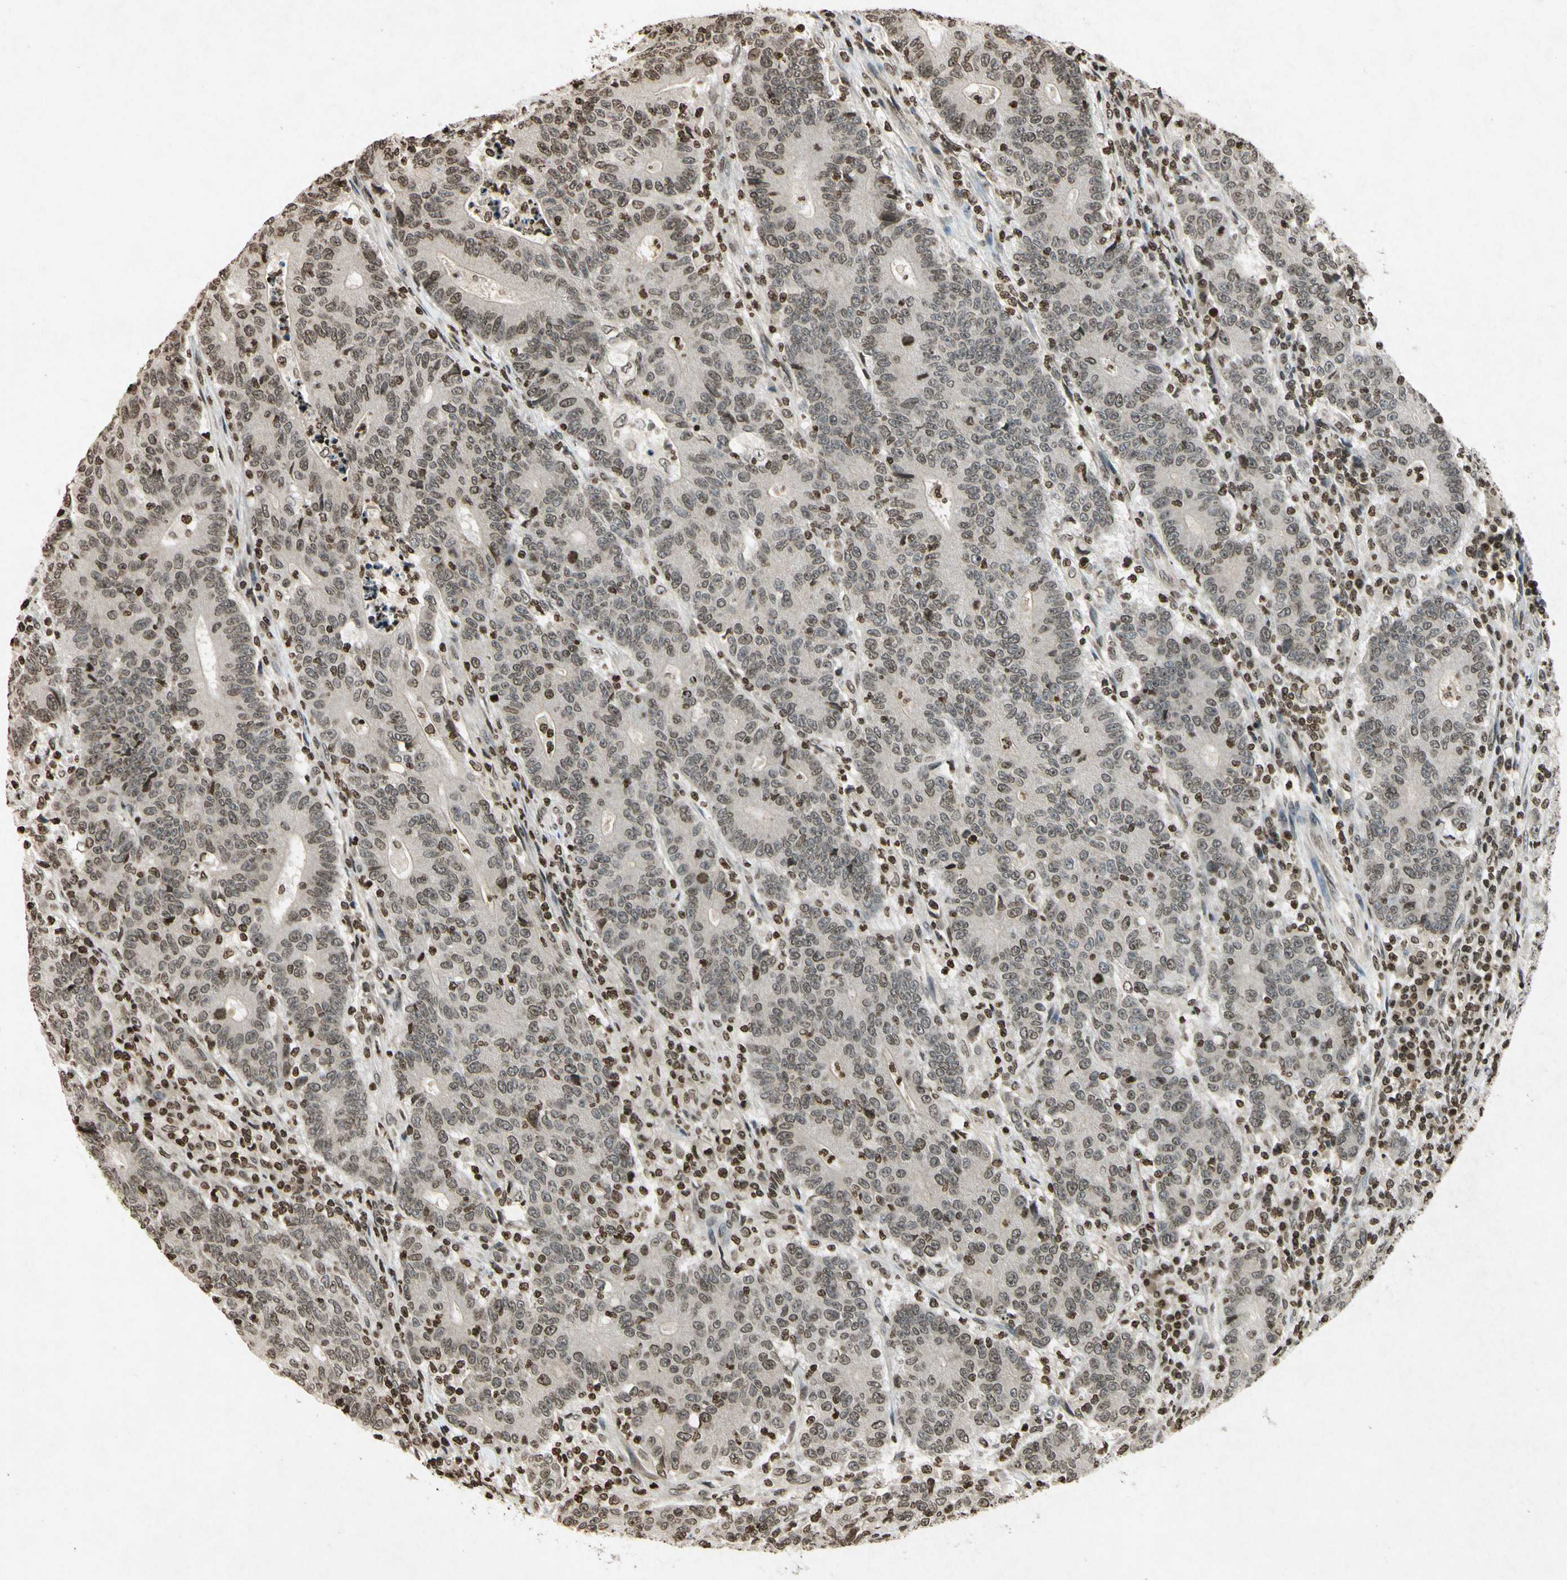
{"staining": {"intensity": "negative", "quantity": "none", "location": "none"}, "tissue": "colorectal cancer", "cell_type": "Tumor cells", "image_type": "cancer", "snomed": [{"axis": "morphology", "description": "Normal tissue, NOS"}, {"axis": "morphology", "description": "Adenocarcinoma, NOS"}, {"axis": "topography", "description": "Colon"}], "caption": "DAB immunohistochemical staining of human colorectal adenocarcinoma shows no significant staining in tumor cells.", "gene": "HOXB3", "patient": {"sex": "female", "age": 75}}